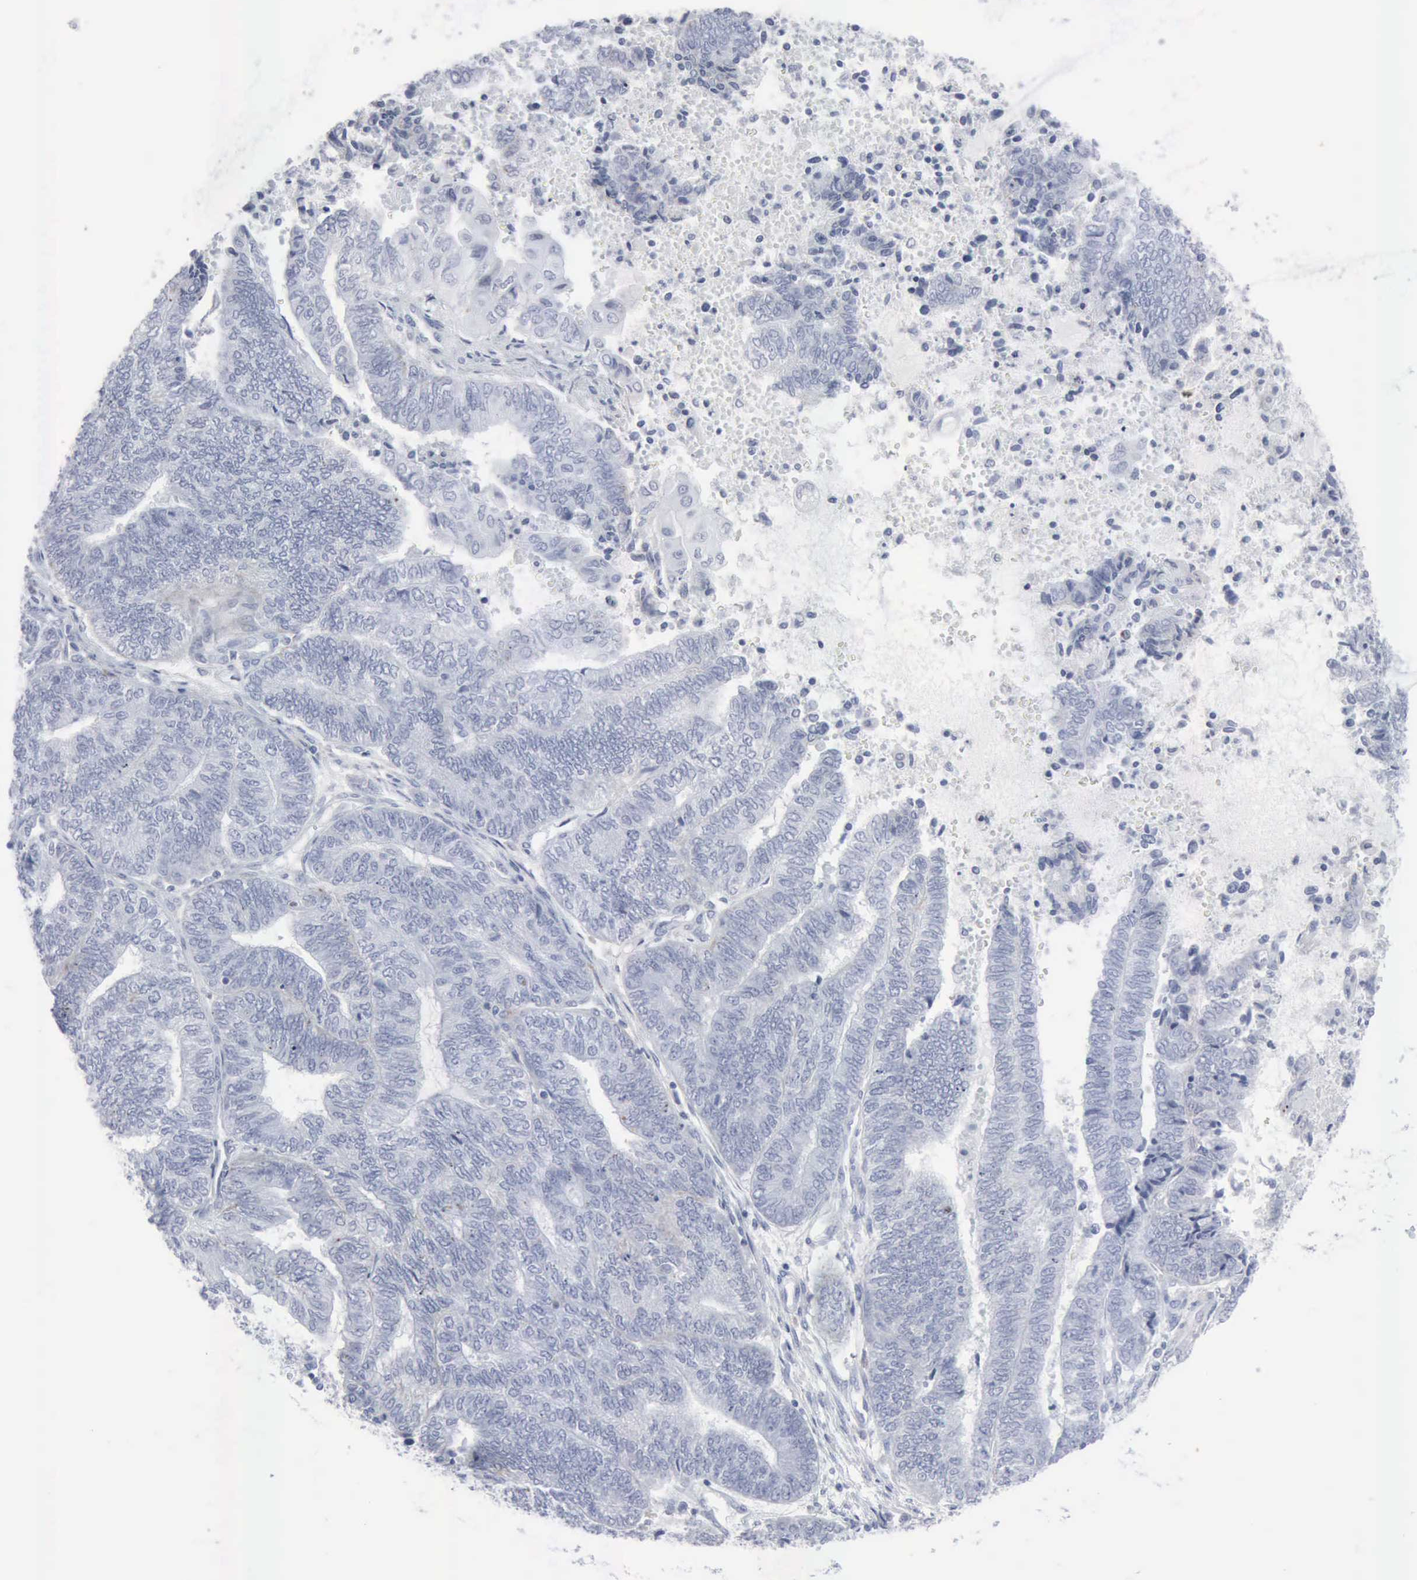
{"staining": {"intensity": "negative", "quantity": "none", "location": "none"}, "tissue": "endometrial cancer", "cell_type": "Tumor cells", "image_type": "cancer", "snomed": [{"axis": "morphology", "description": "Adenocarcinoma, NOS"}, {"axis": "topography", "description": "Uterus"}, {"axis": "topography", "description": "Endometrium"}], "caption": "Endometrial adenocarcinoma stained for a protein using IHC demonstrates no expression tumor cells.", "gene": "GLA", "patient": {"sex": "female", "age": 70}}